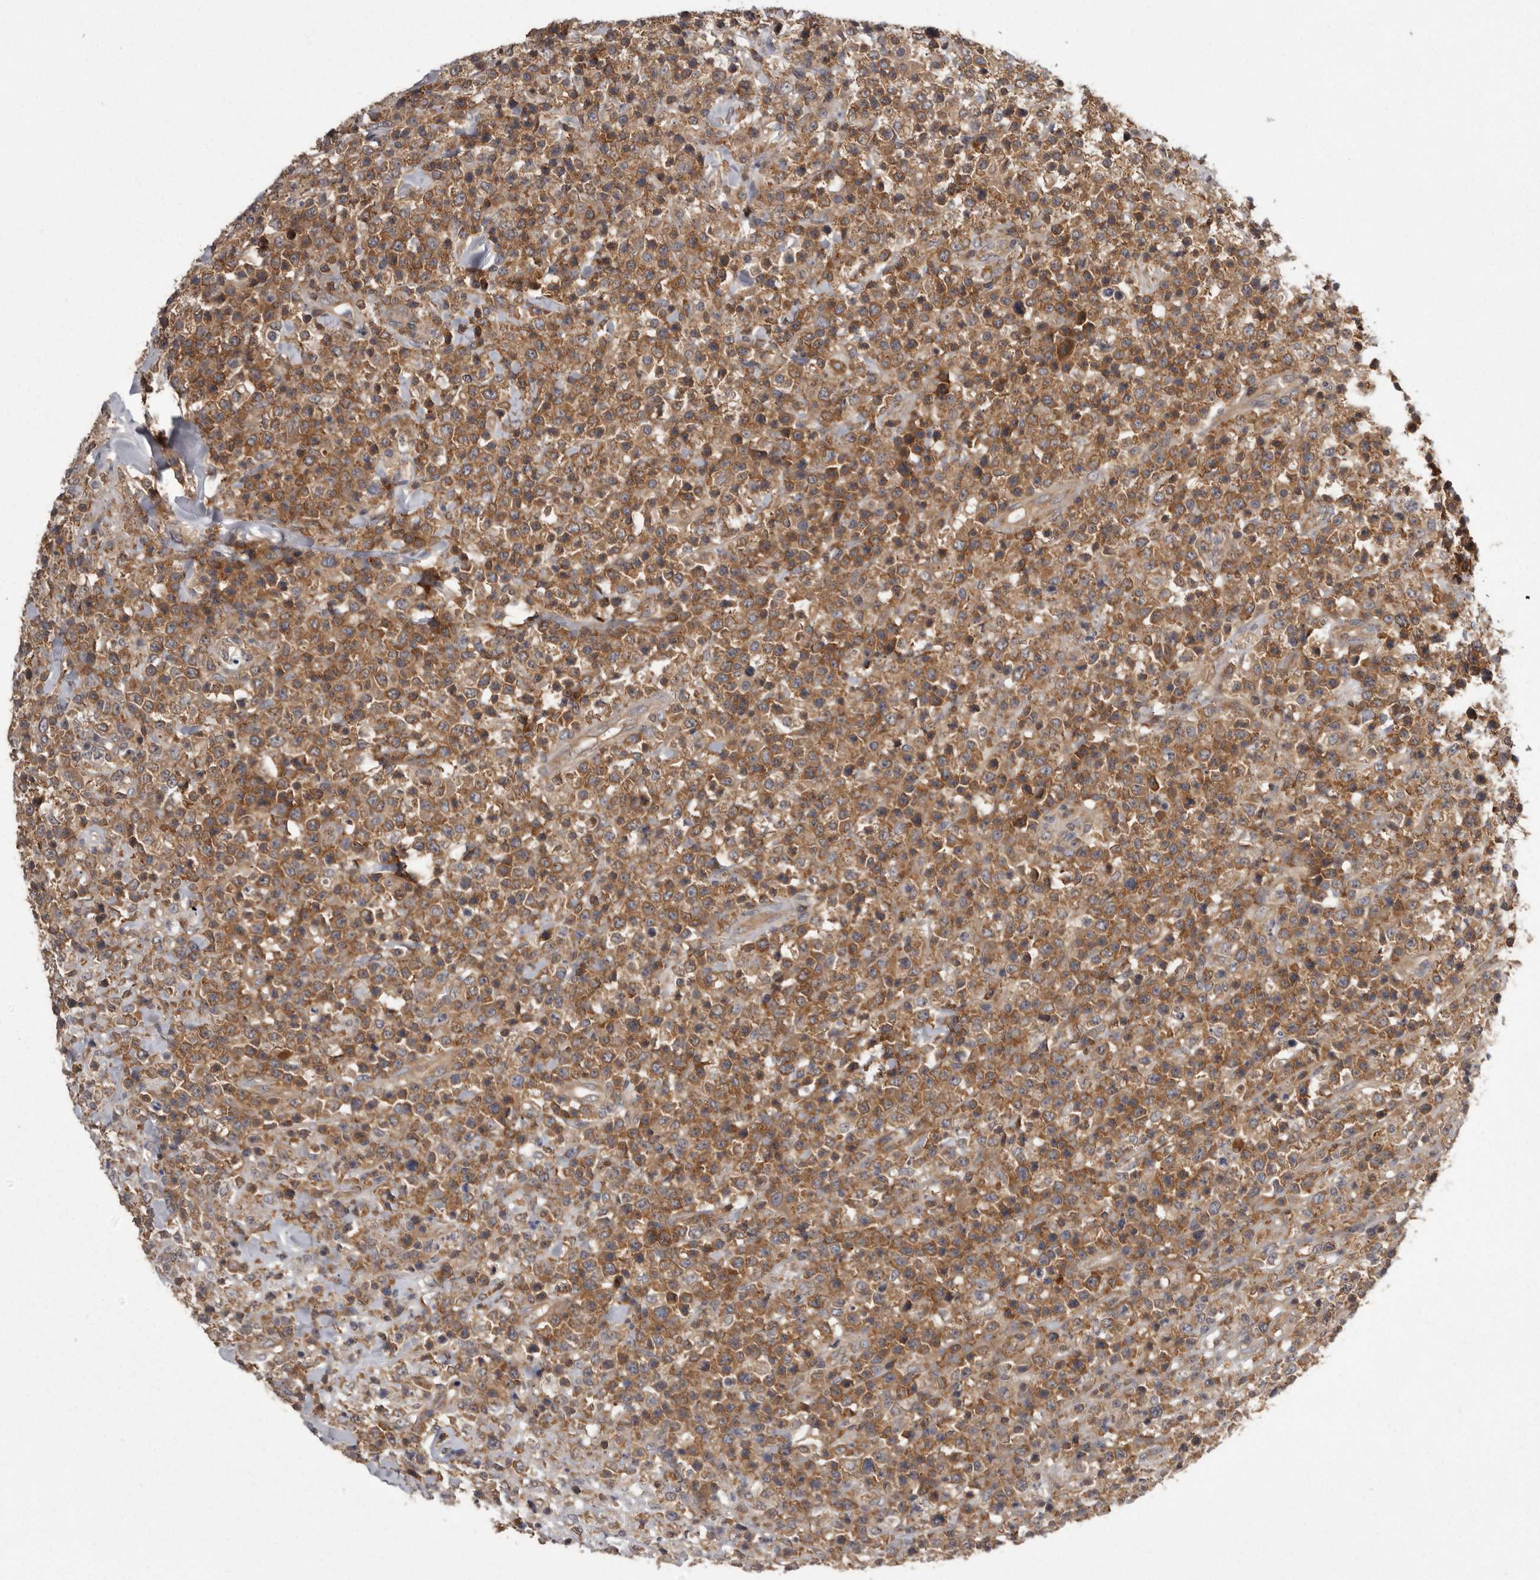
{"staining": {"intensity": "moderate", "quantity": ">75%", "location": "cytoplasmic/membranous"}, "tissue": "lymphoma", "cell_type": "Tumor cells", "image_type": "cancer", "snomed": [{"axis": "morphology", "description": "Malignant lymphoma, non-Hodgkin's type, High grade"}, {"axis": "topography", "description": "Colon"}], "caption": "Immunohistochemistry image of neoplastic tissue: human high-grade malignant lymphoma, non-Hodgkin's type stained using immunohistochemistry exhibits medium levels of moderate protein expression localized specifically in the cytoplasmic/membranous of tumor cells, appearing as a cytoplasmic/membranous brown color.", "gene": "DARS1", "patient": {"sex": "female", "age": 53}}